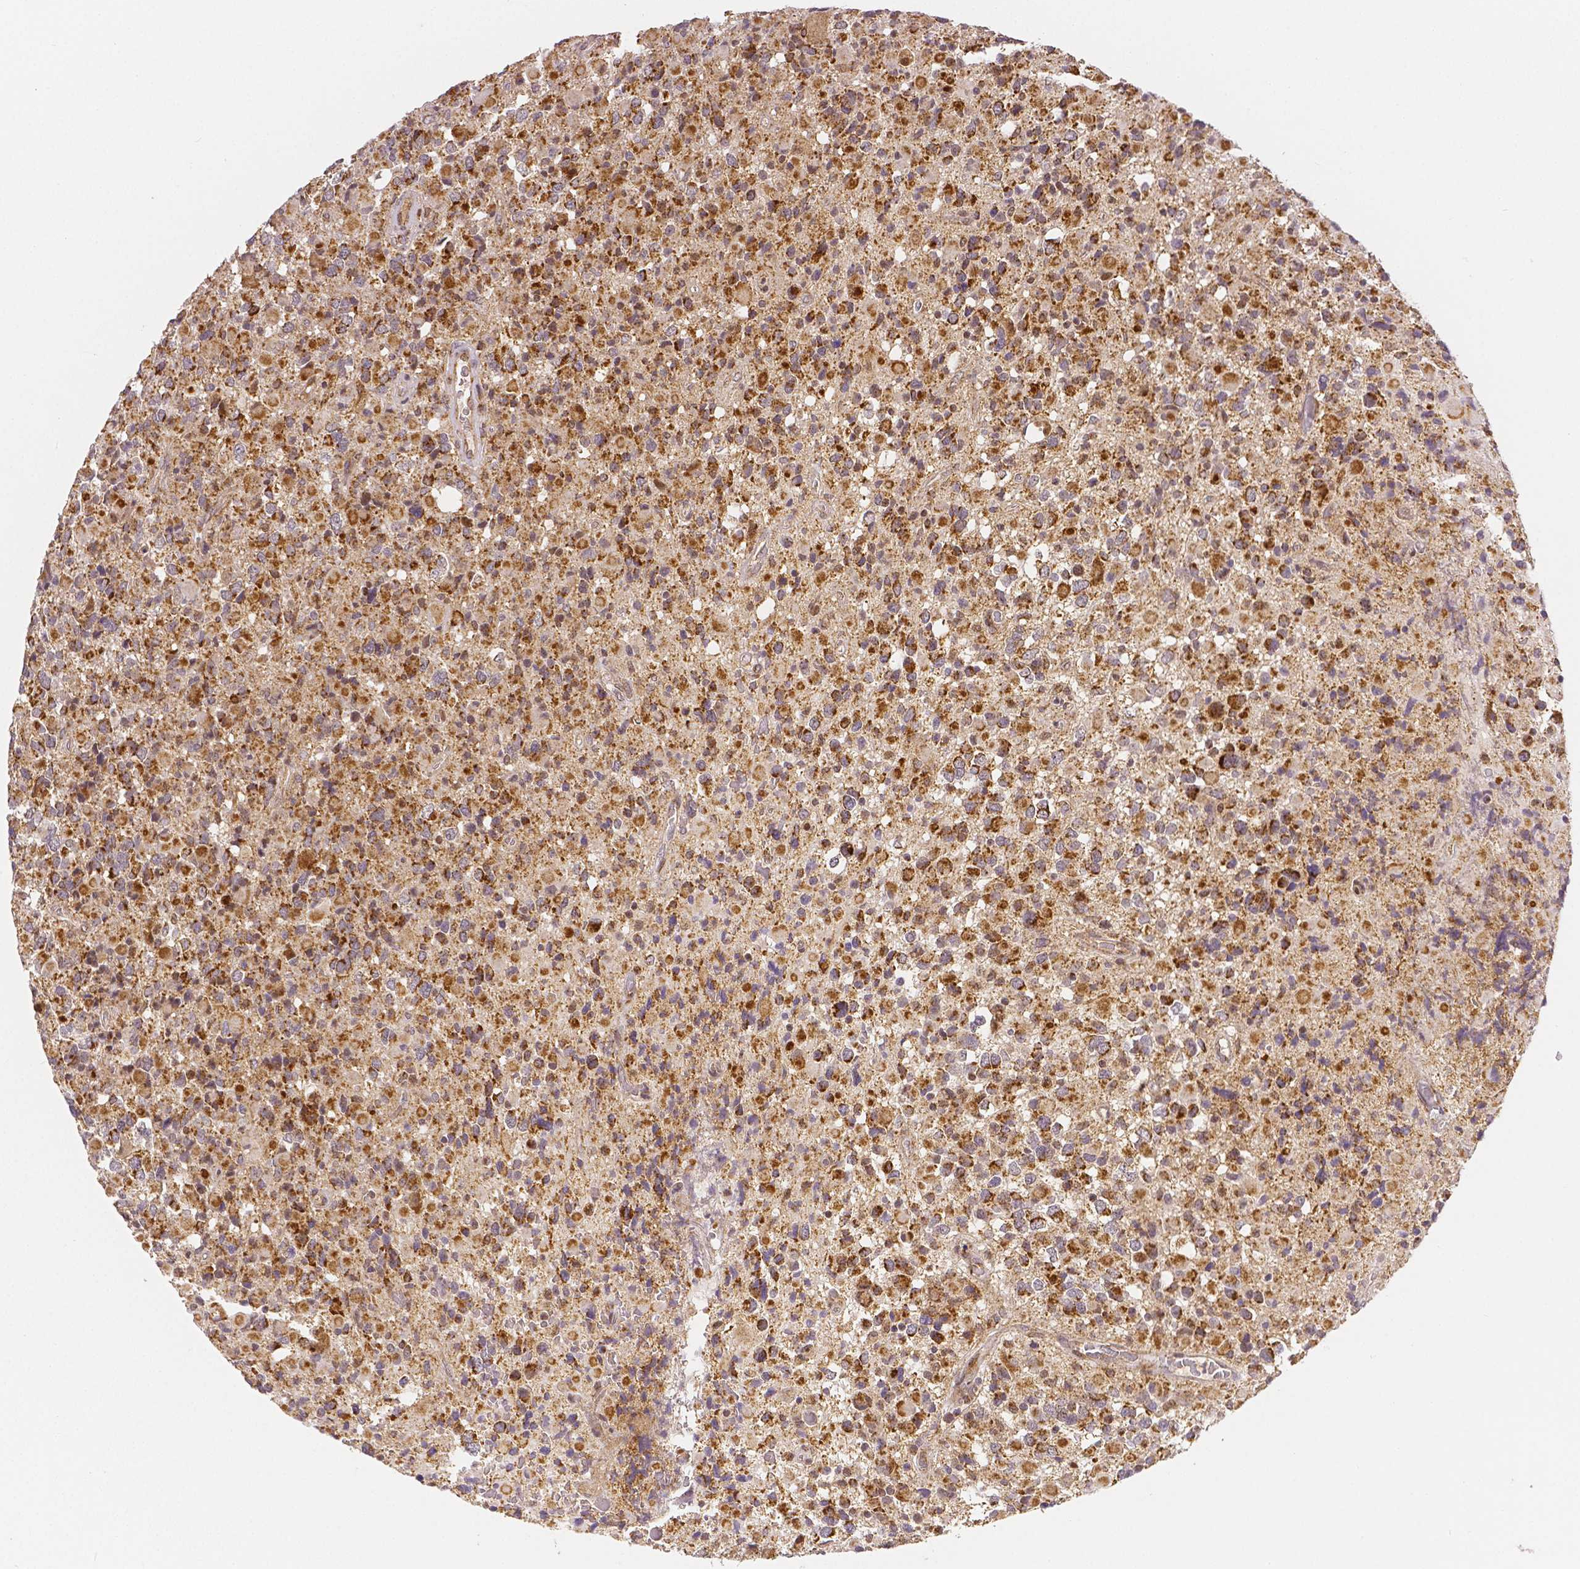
{"staining": {"intensity": "moderate", "quantity": "25%-75%", "location": "cytoplasmic/membranous,nuclear"}, "tissue": "glioma", "cell_type": "Tumor cells", "image_type": "cancer", "snomed": [{"axis": "morphology", "description": "Glioma, malignant, High grade"}, {"axis": "topography", "description": "Brain"}], "caption": "Tumor cells demonstrate medium levels of moderate cytoplasmic/membranous and nuclear staining in approximately 25%-75% of cells in malignant glioma (high-grade).", "gene": "RHOT1", "patient": {"sex": "female", "age": 40}}